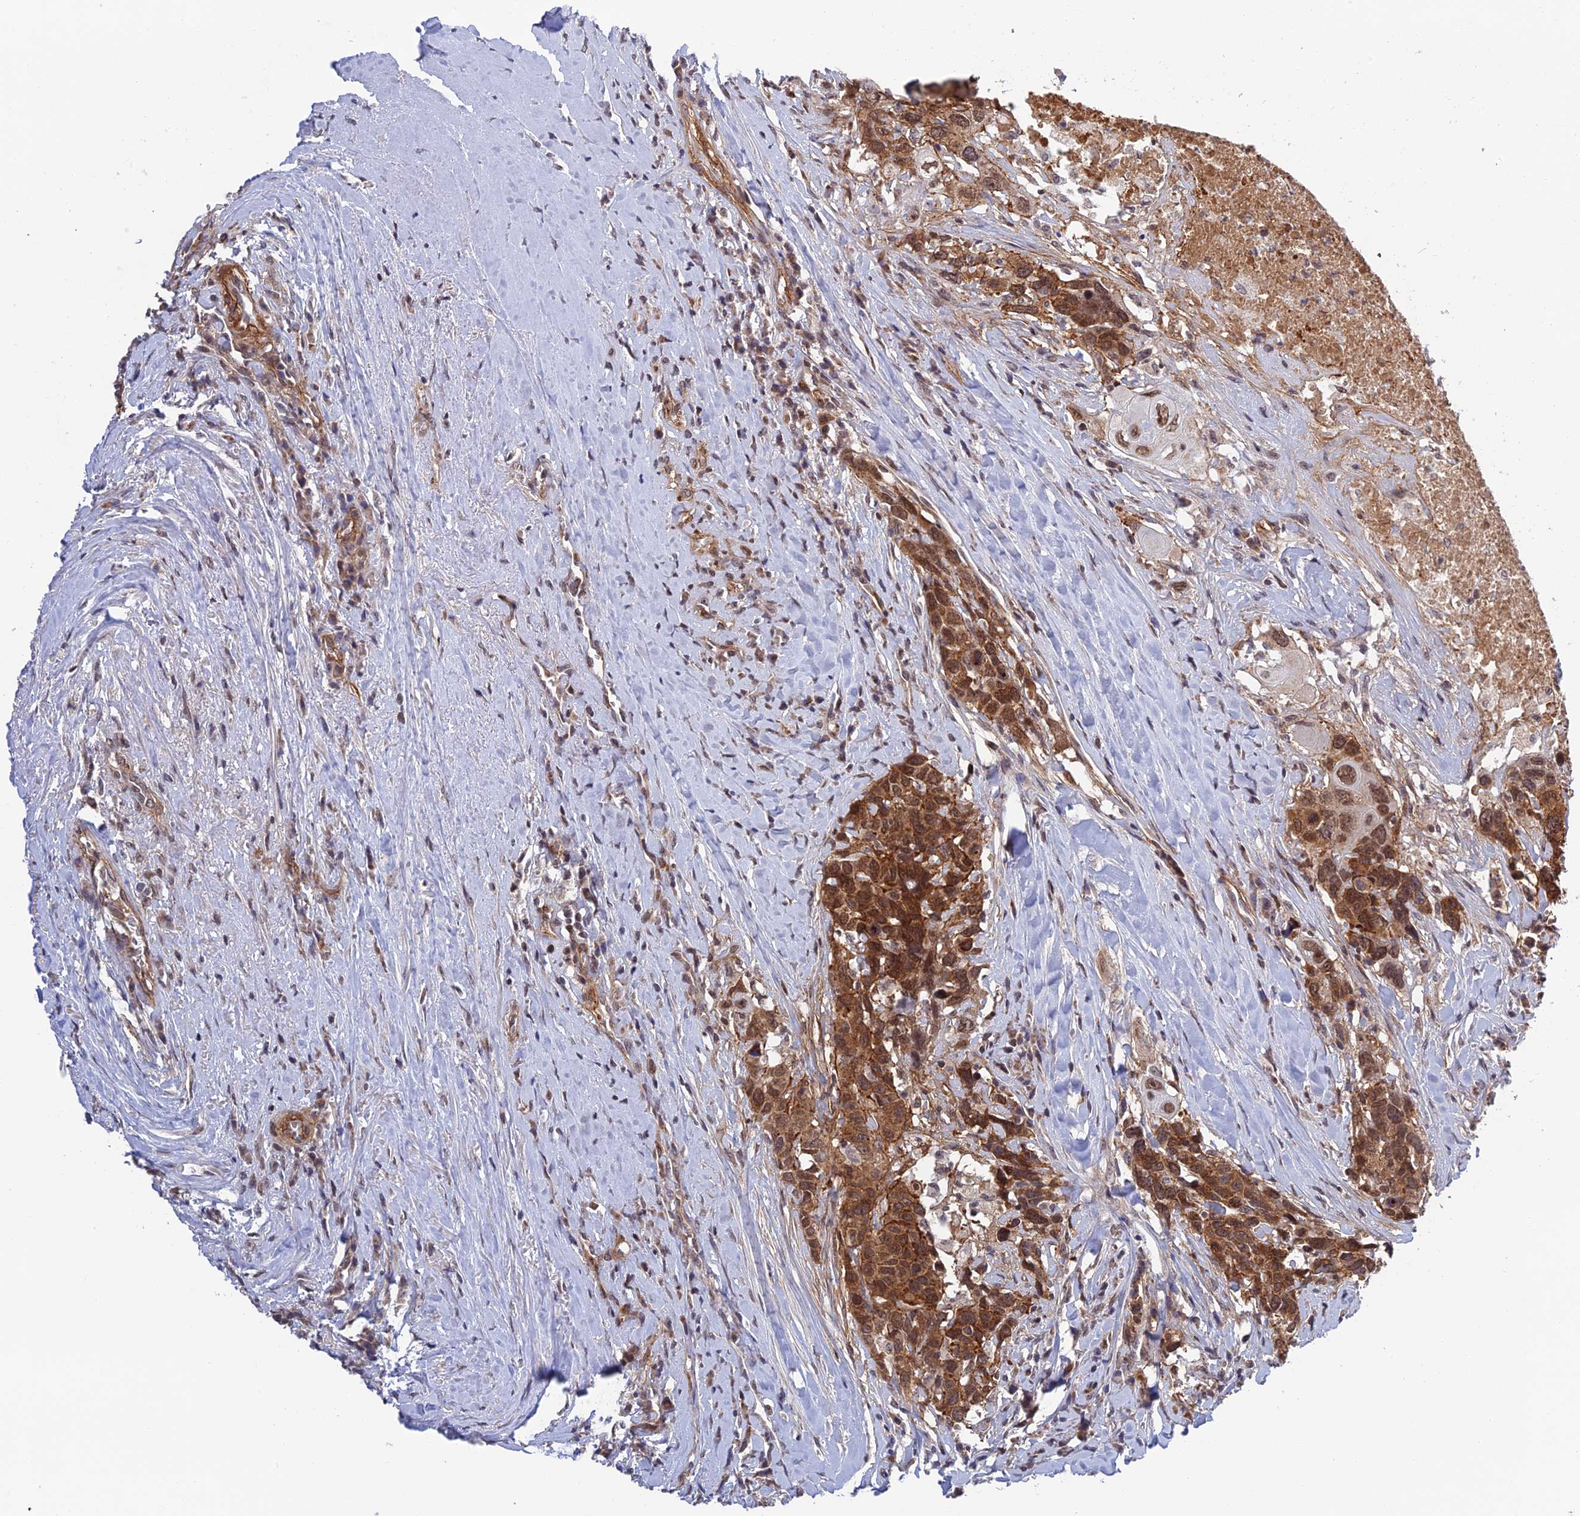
{"staining": {"intensity": "strong", "quantity": ">75%", "location": "cytoplasmic/membranous,nuclear"}, "tissue": "head and neck cancer", "cell_type": "Tumor cells", "image_type": "cancer", "snomed": [{"axis": "morphology", "description": "Squamous cell carcinoma, NOS"}, {"axis": "topography", "description": "Head-Neck"}], "caption": "The immunohistochemical stain shows strong cytoplasmic/membranous and nuclear staining in tumor cells of squamous cell carcinoma (head and neck) tissue.", "gene": "REXO1", "patient": {"sex": "male", "age": 66}}